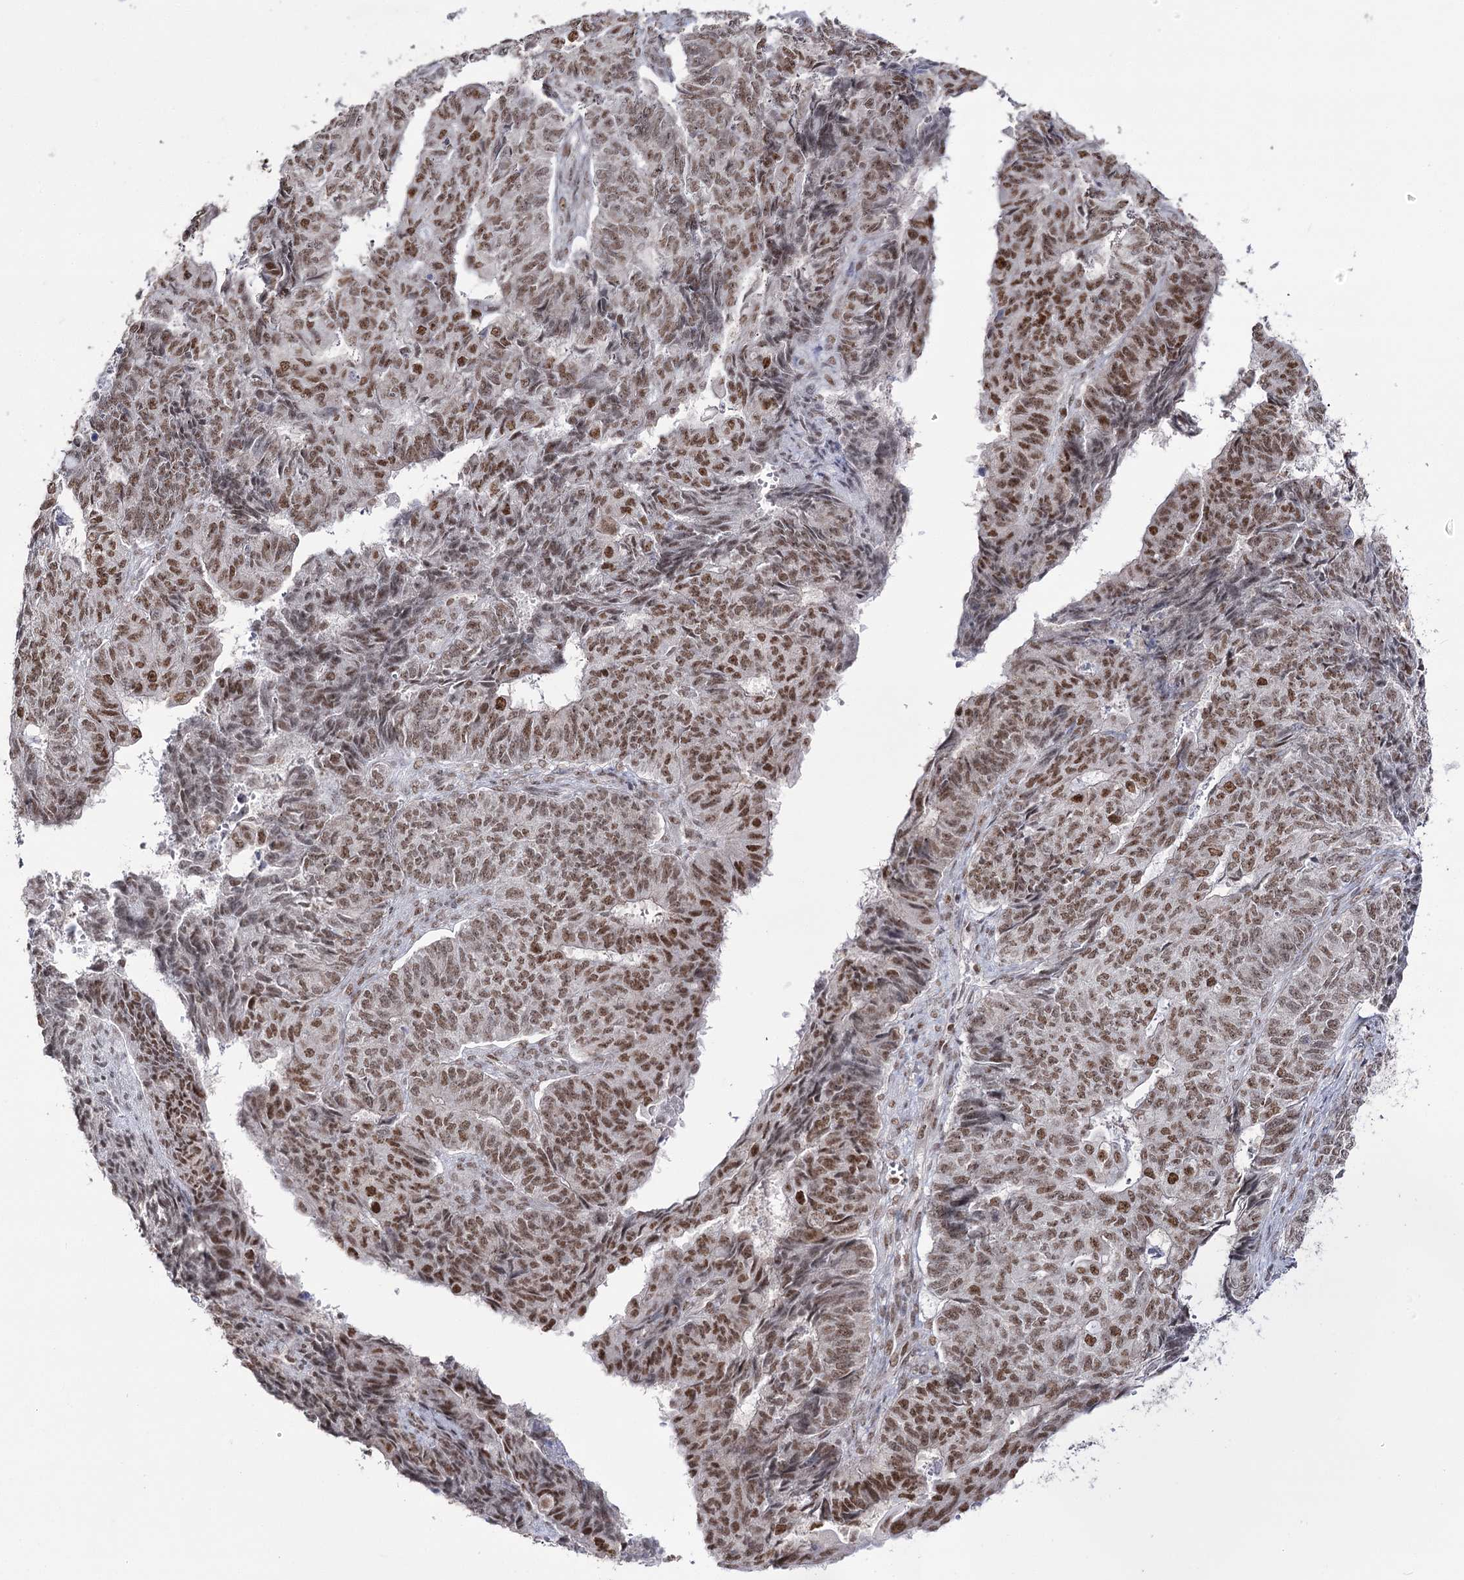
{"staining": {"intensity": "moderate", "quantity": ">75%", "location": "nuclear"}, "tissue": "endometrial cancer", "cell_type": "Tumor cells", "image_type": "cancer", "snomed": [{"axis": "morphology", "description": "Adenocarcinoma, NOS"}, {"axis": "topography", "description": "Endometrium"}], "caption": "Moderate nuclear staining for a protein is seen in about >75% of tumor cells of endometrial cancer (adenocarcinoma) using immunohistochemistry.", "gene": "VGLL4", "patient": {"sex": "female", "age": 32}}